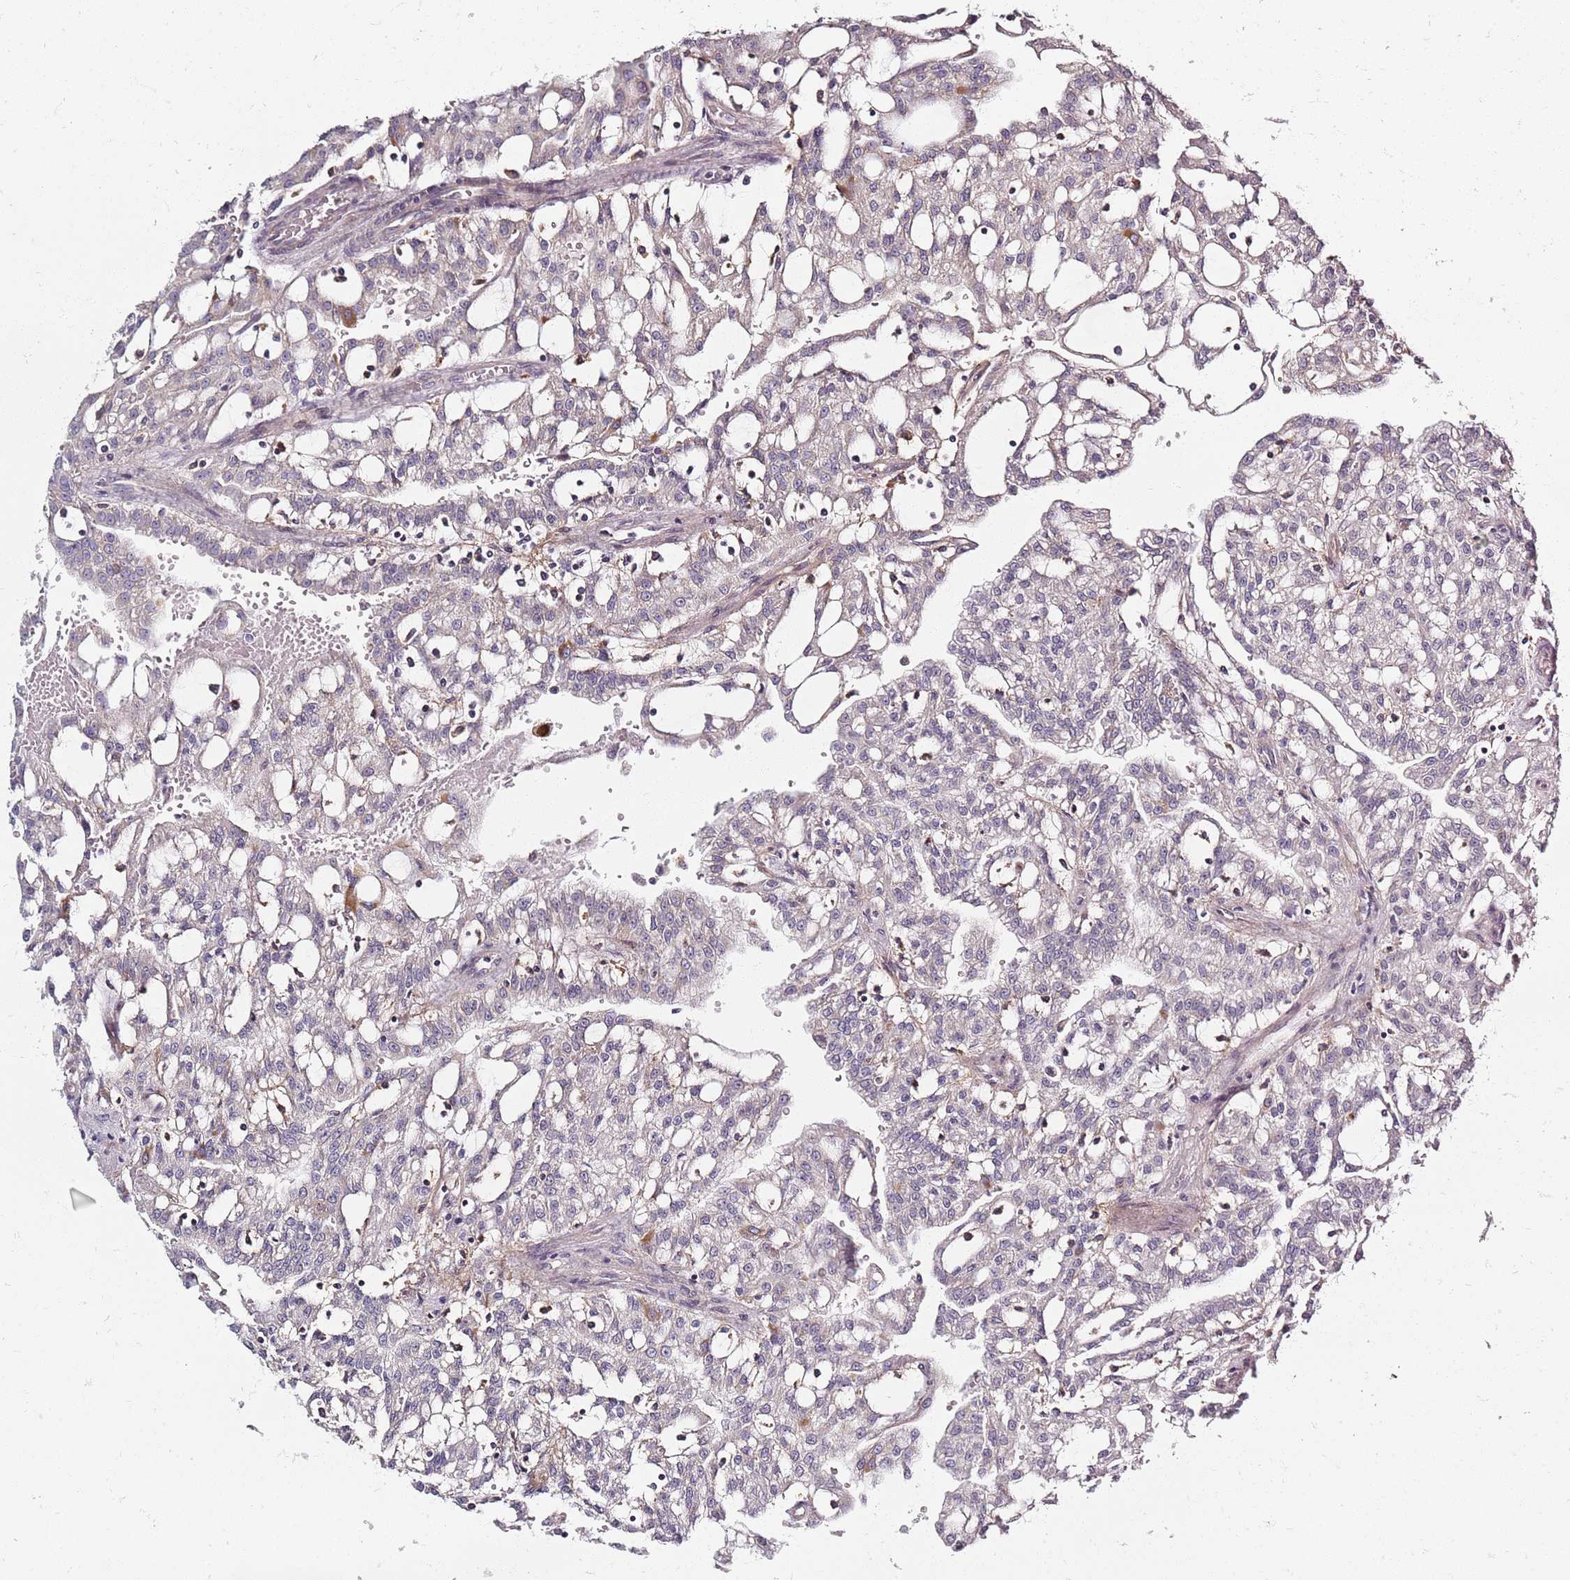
{"staining": {"intensity": "negative", "quantity": "none", "location": "none"}, "tissue": "renal cancer", "cell_type": "Tumor cells", "image_type": "cancer", "snomed": [{"axis": "morphology", "description": "Adenocarcinoma, NOS"}, {"axis": "topography", "description": "Kidney"}], "caption": "DAB (3,3'-diaminobenzidine) immunohistochemical staining of adenocarcinoma (renal) reveals no significant staining in tumor cells.", "gene": "SYNGR3", "patient": {"sex": "male", "age": 63}}